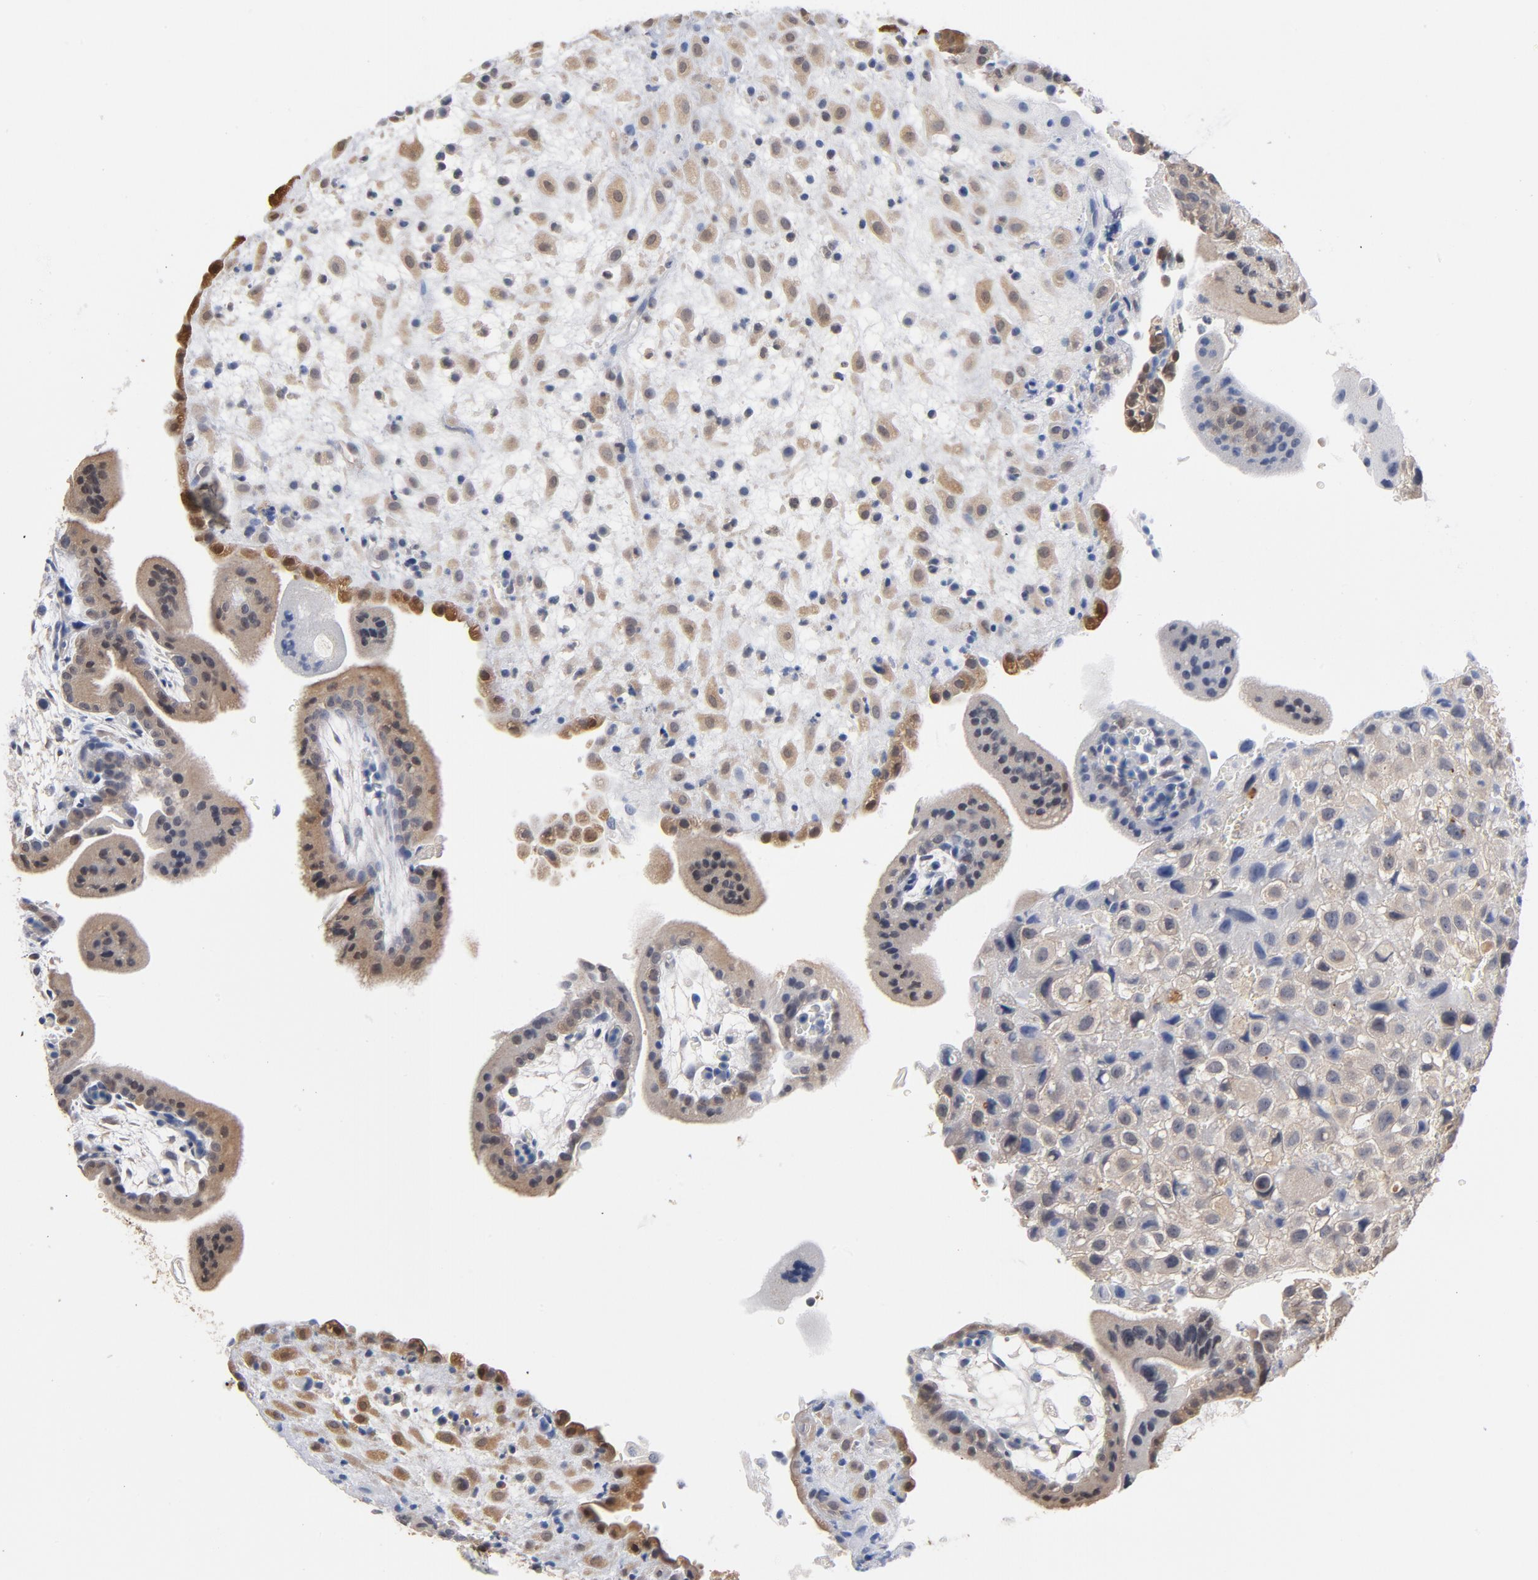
{"staining": {"intensity": "strong", "quantity": "25%-75%", "location": "cytoplasmic/membranous"}, "tissue": "placenta", "cell_type": "Decidual cells", "image_type": "normal", "snomed": [{"axis": "morphology", "description": "Normal tissue, NOS"}, {"axis": "topography", "description": "Placenta"}], "caption": "Immunohistochemical staining of benign human placenta reveals high levels of strong cytoplasmic/membranous staining in about 25%-75% of decidual cells. The protein is stained brown, and the nuclei are stained in blue (DAB IHC with brightfield microscopy, high magnification).", "gene": "MIF", "patient": {"sex": "female", "age": 35}}